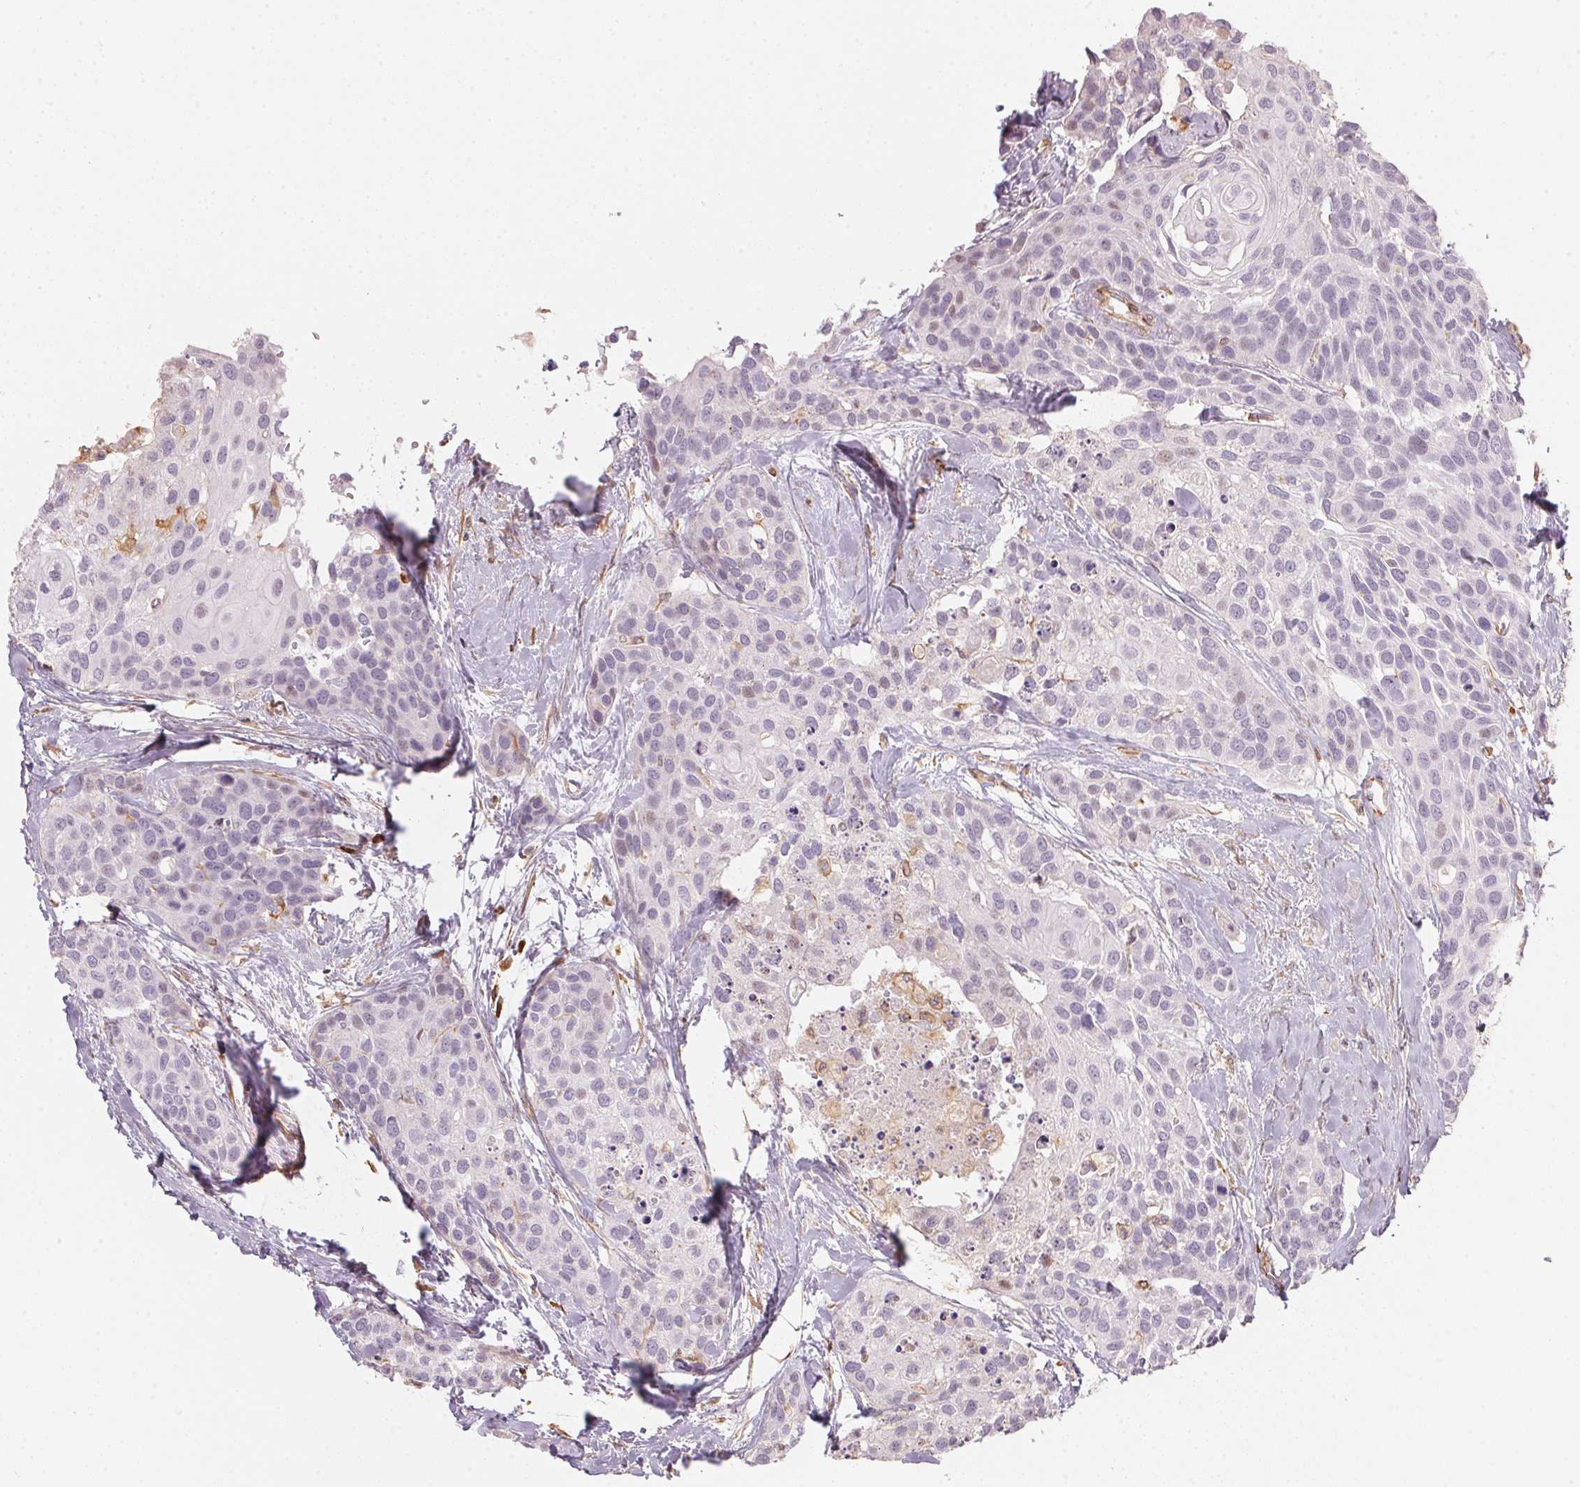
{"staining": {"intensity": "negative", "quantity": "none", "location": "none"}, "tissue": "head and neck cancer", "cell_type": "Tumor cells", "image_type": "cancer", "snomed": [{"axis": "morphology", "description": "Squamous cell carcinoma, NOS"}, {"axis": "topography", "description": "Head-Neck"}], "caption": "The histopathology image exhibits no staining of tumor cells in head and neck cancer (squamous cell carcinoma).", "gene": "FOXR2", "patient": {"sex": "female", "age": 50}}